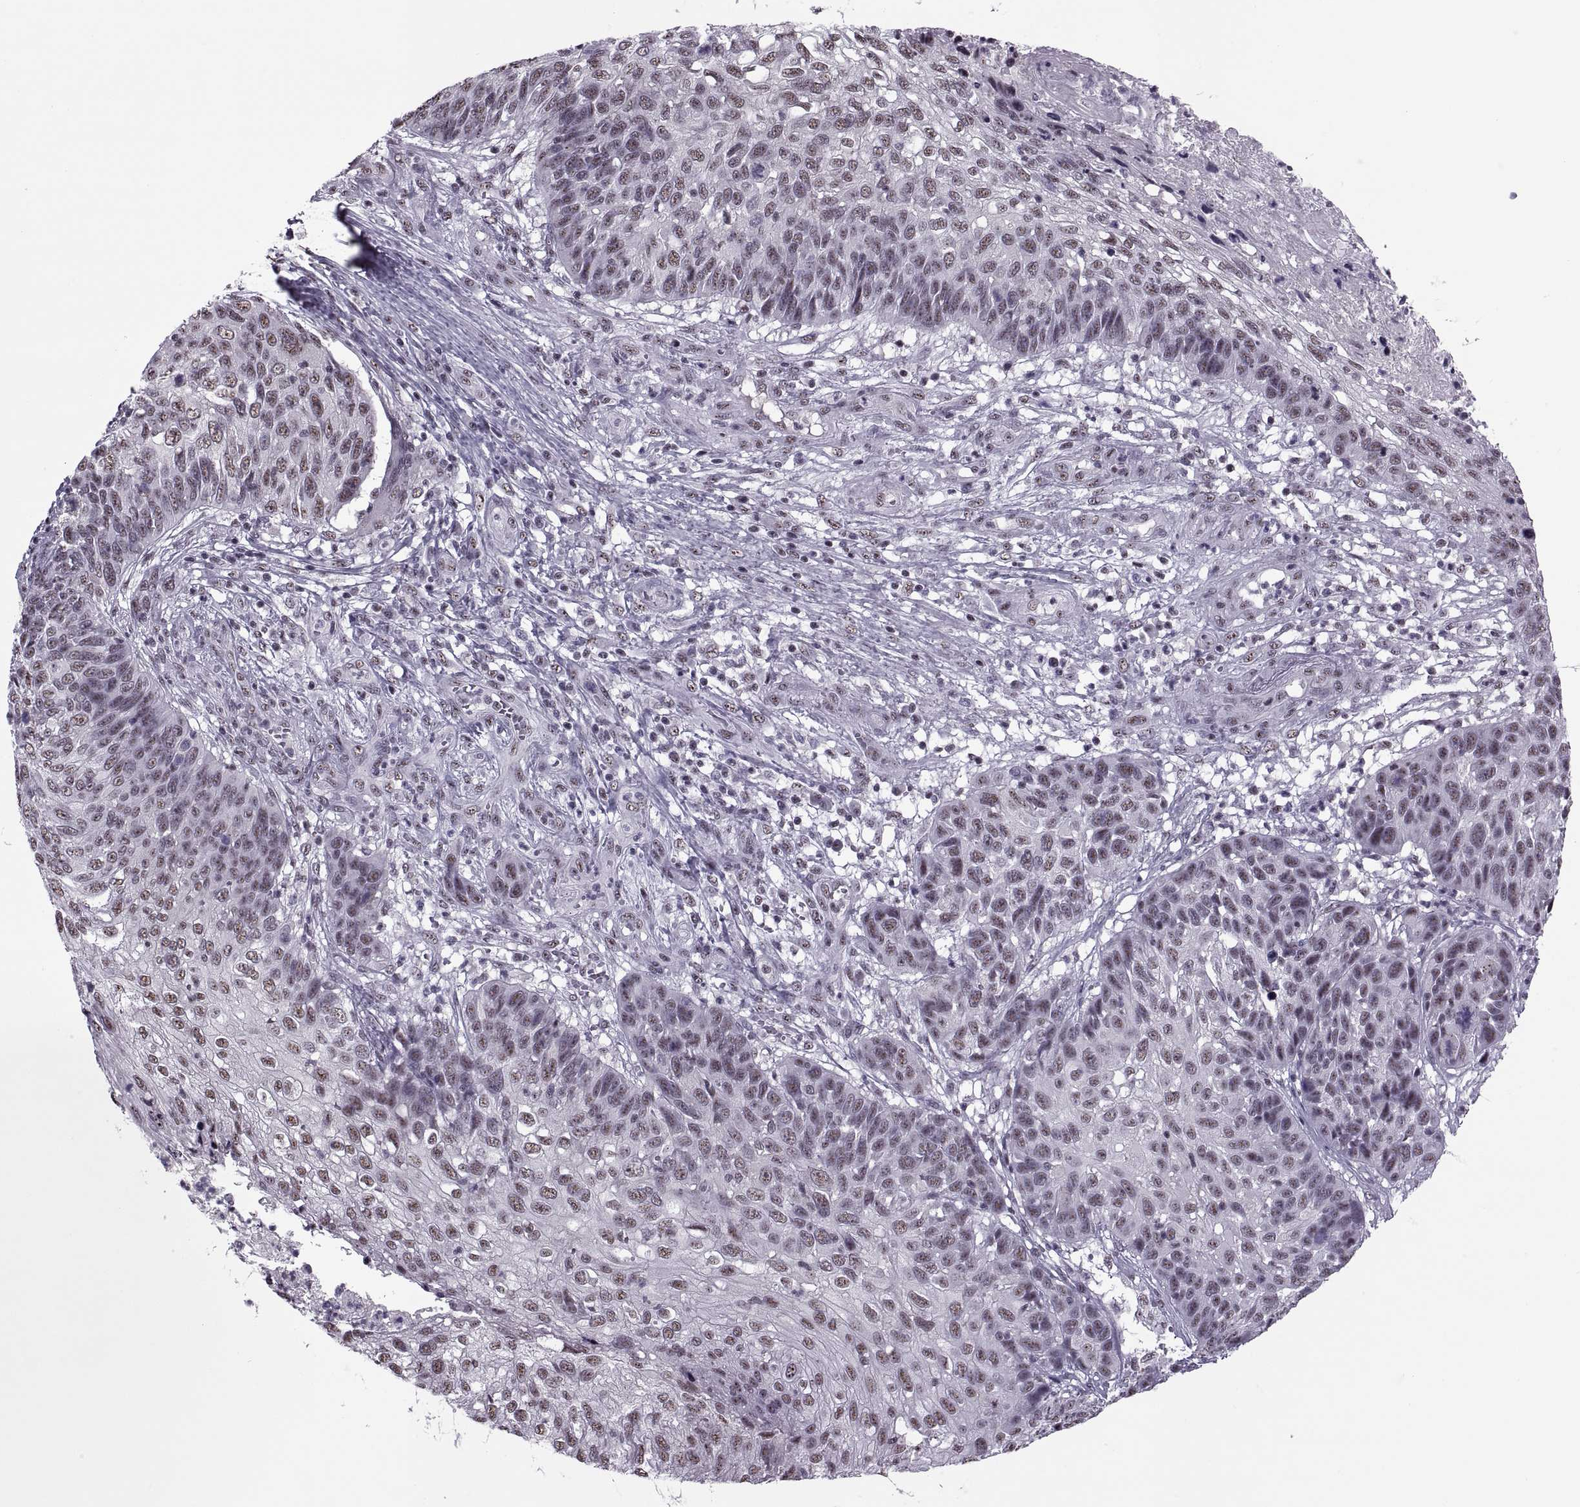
{"staining": {"intensity": "weak", "quantity": ">75%", "location": "nuclear"}, "tissue": "skin cancer", "cell_type": "Tumor cells", "image_type": "cancer", "snomed": [{"axis": "morphology", "description": "Squamous cell carcinoma, NOS"}, {"axis": "topography", "description": "Skin"}], "caption": "Immunohistochemical staining of human squamous cell carcinoma (skin) displays low levels of weak nuclear positivity in approximately >75% of tumor cells.", "gene": "MAGEA4", "patient": {"sex": "male", "age": 92}}